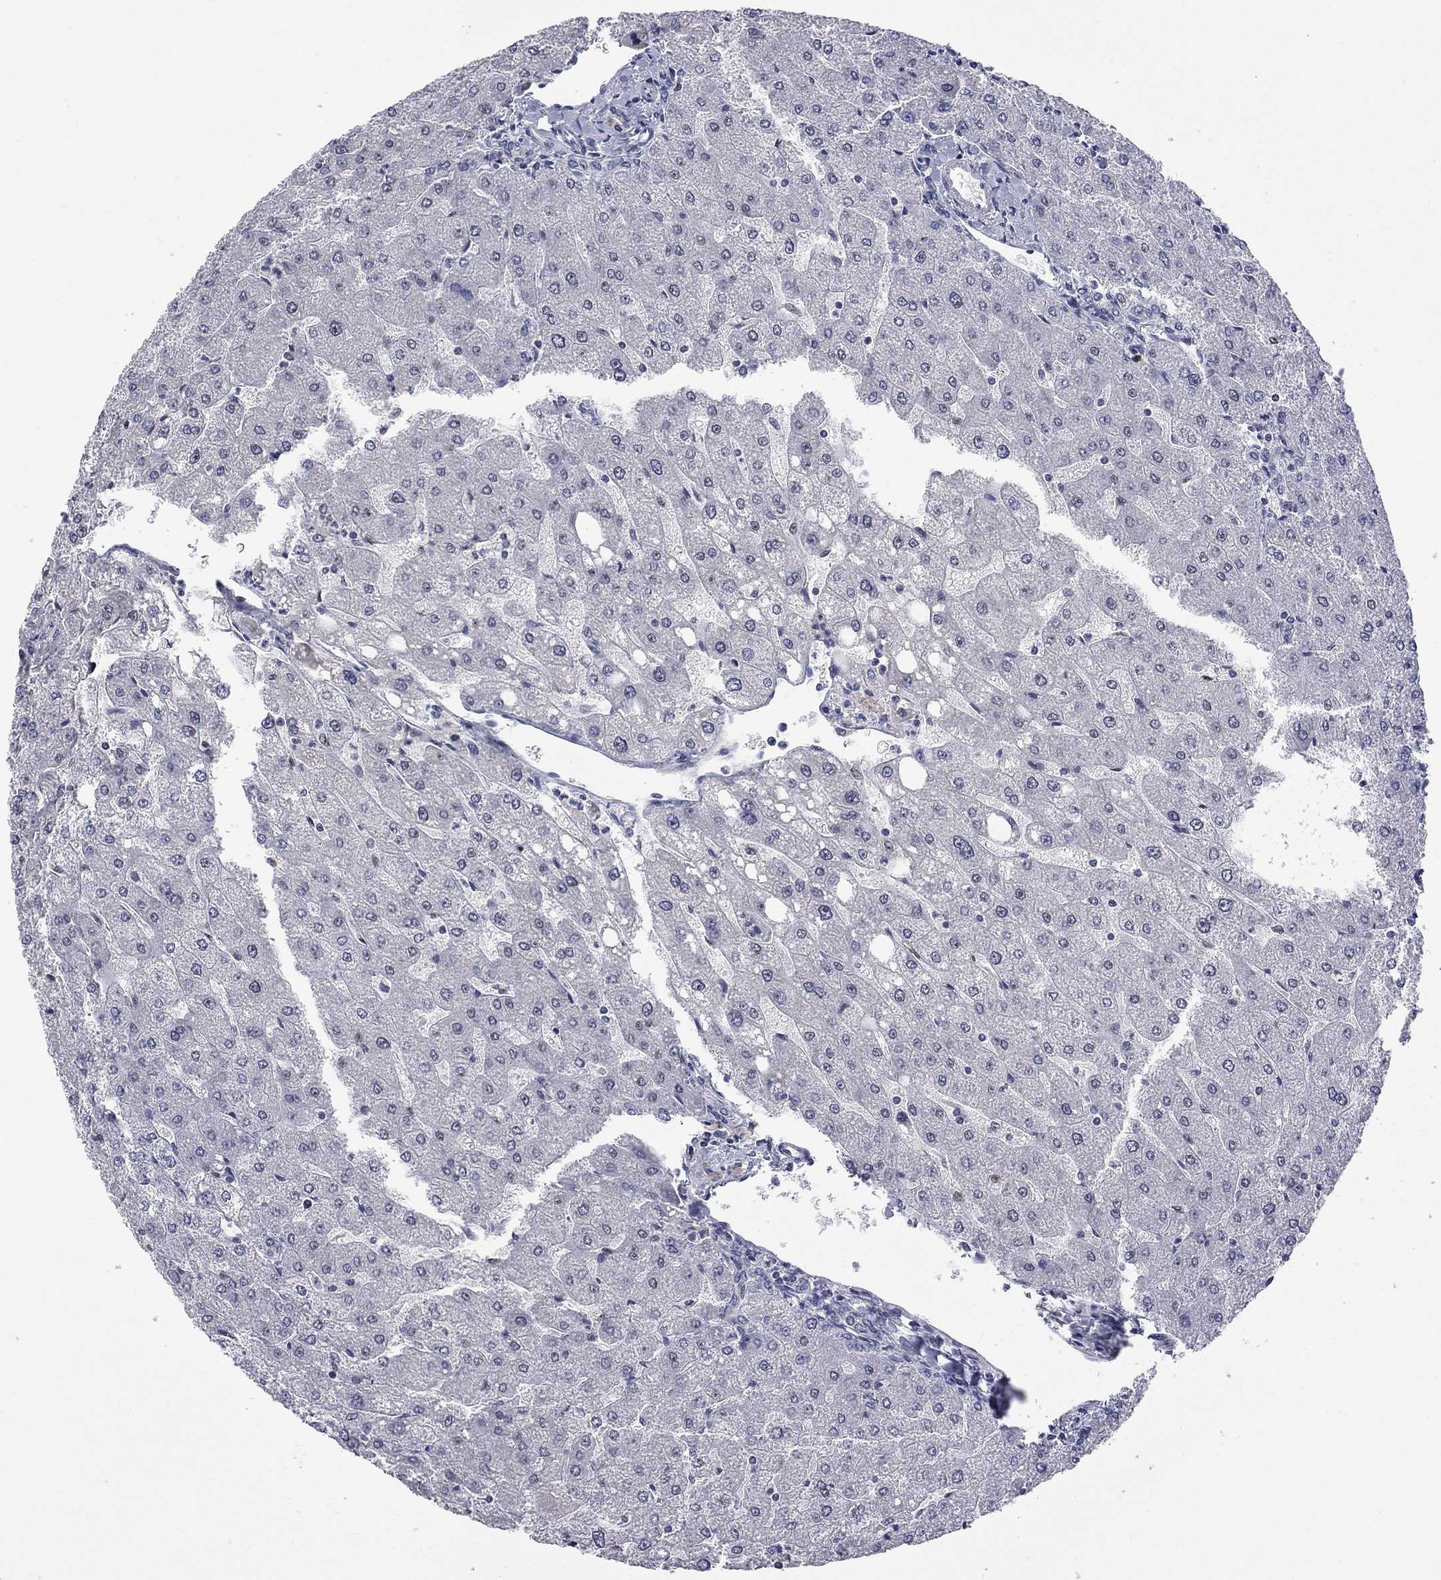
{"staining": {"intensity": "negative", "quantity": "none", "location": "none"}, "tissue": "liver", "cell_type": "Cholangiocytes", "image_type": "normal", "snomed": [{"axis": "morphology", "description": "Normal tissue, NOS"}, {"axis": "topography", "description": "Liver"}], "caption": "Immunohistochemical staining of unremarkable human liver displays no significant expression in cholangiocytes.", "gene": "DHX33", "patient": {"sex": "male", "age": 67}}